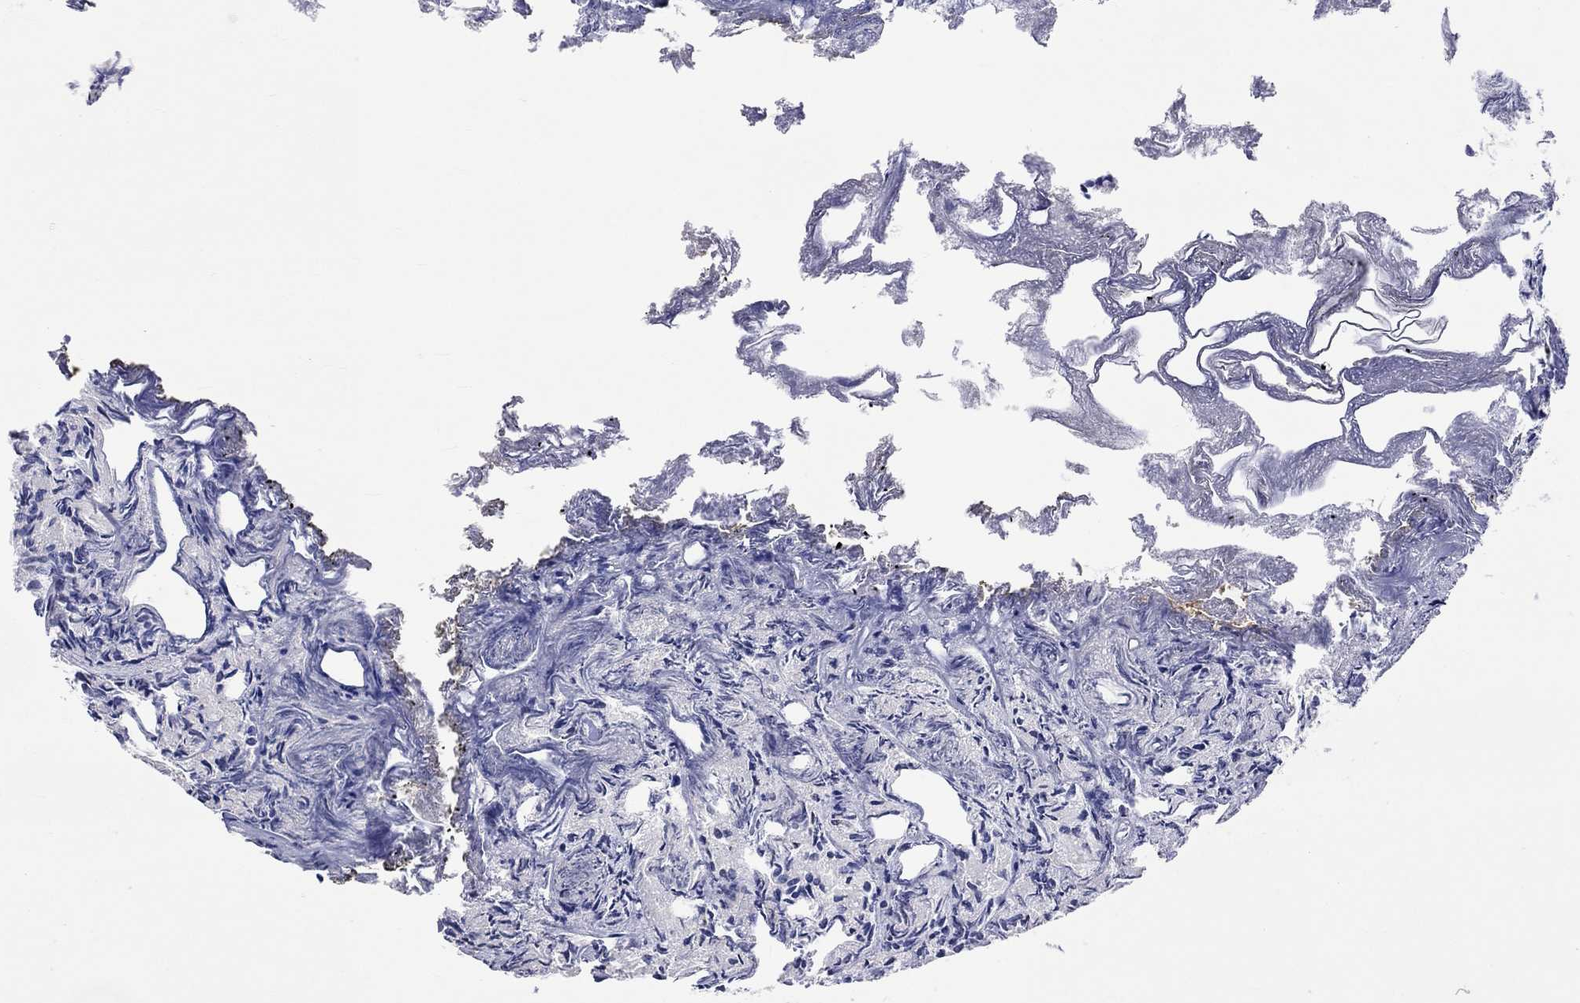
{"staining": {"intensity": "strong", "quantity": "<25%", "location": "cytoplasmic/membranous"}, "tissue": "prostate cancer", "cell_type": "Tumor cells", "image_type": "cancer", "snomed": [{"axis": "morphology", "description": "Adenocarcinoma, Medium grade"}, {"axis": "topography", "description": "Prostate"}], "caption": "About <25% of tumor cells in medium-grade adenocarcinoma (prostate) show strong cytoplasmic/membranous protein expression as visualized by brown immunohistochemical staining.", "gene": "LRFN4", "patient": {"sex": "male", "age": 74}}